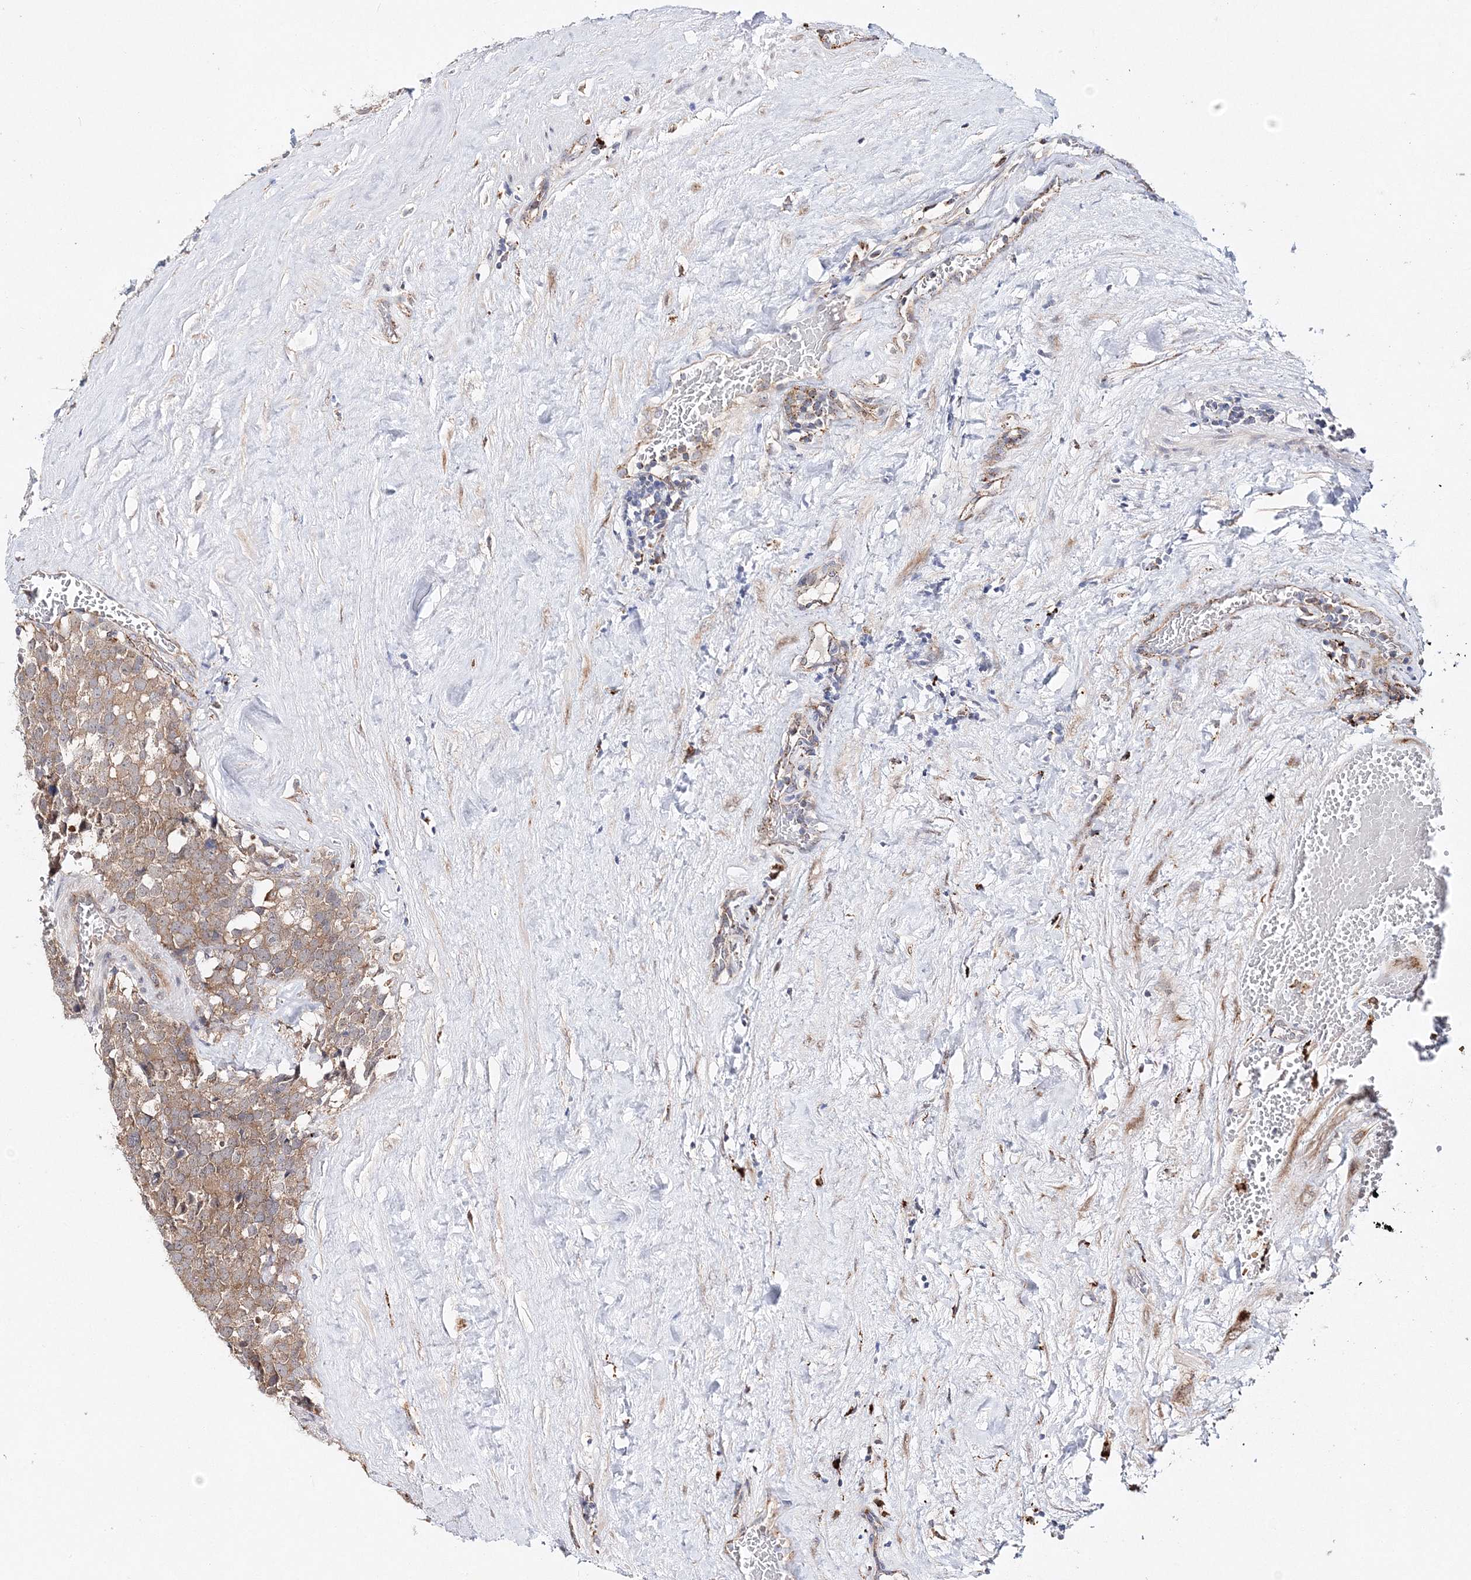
{"staining": {"intensity": "moderate", "quantity": ">75%", "location": "cytoplasmic/membranous"}, "tissue": "testis cancer", "cell_type": "Tumor cells", "image_type": "cancer", "snomed": [{"axis": "morphology", "description": "Seminoma, NOS"}, {"axis": "topography", "description": "Testis"}], "caption": "Protein staining shows moderate cytoplasmic/membranous staining in about >75% of tumor cells in testis cancer.", "gene": "C3orf38", "patient": {"sex": "male", "age": 71}}